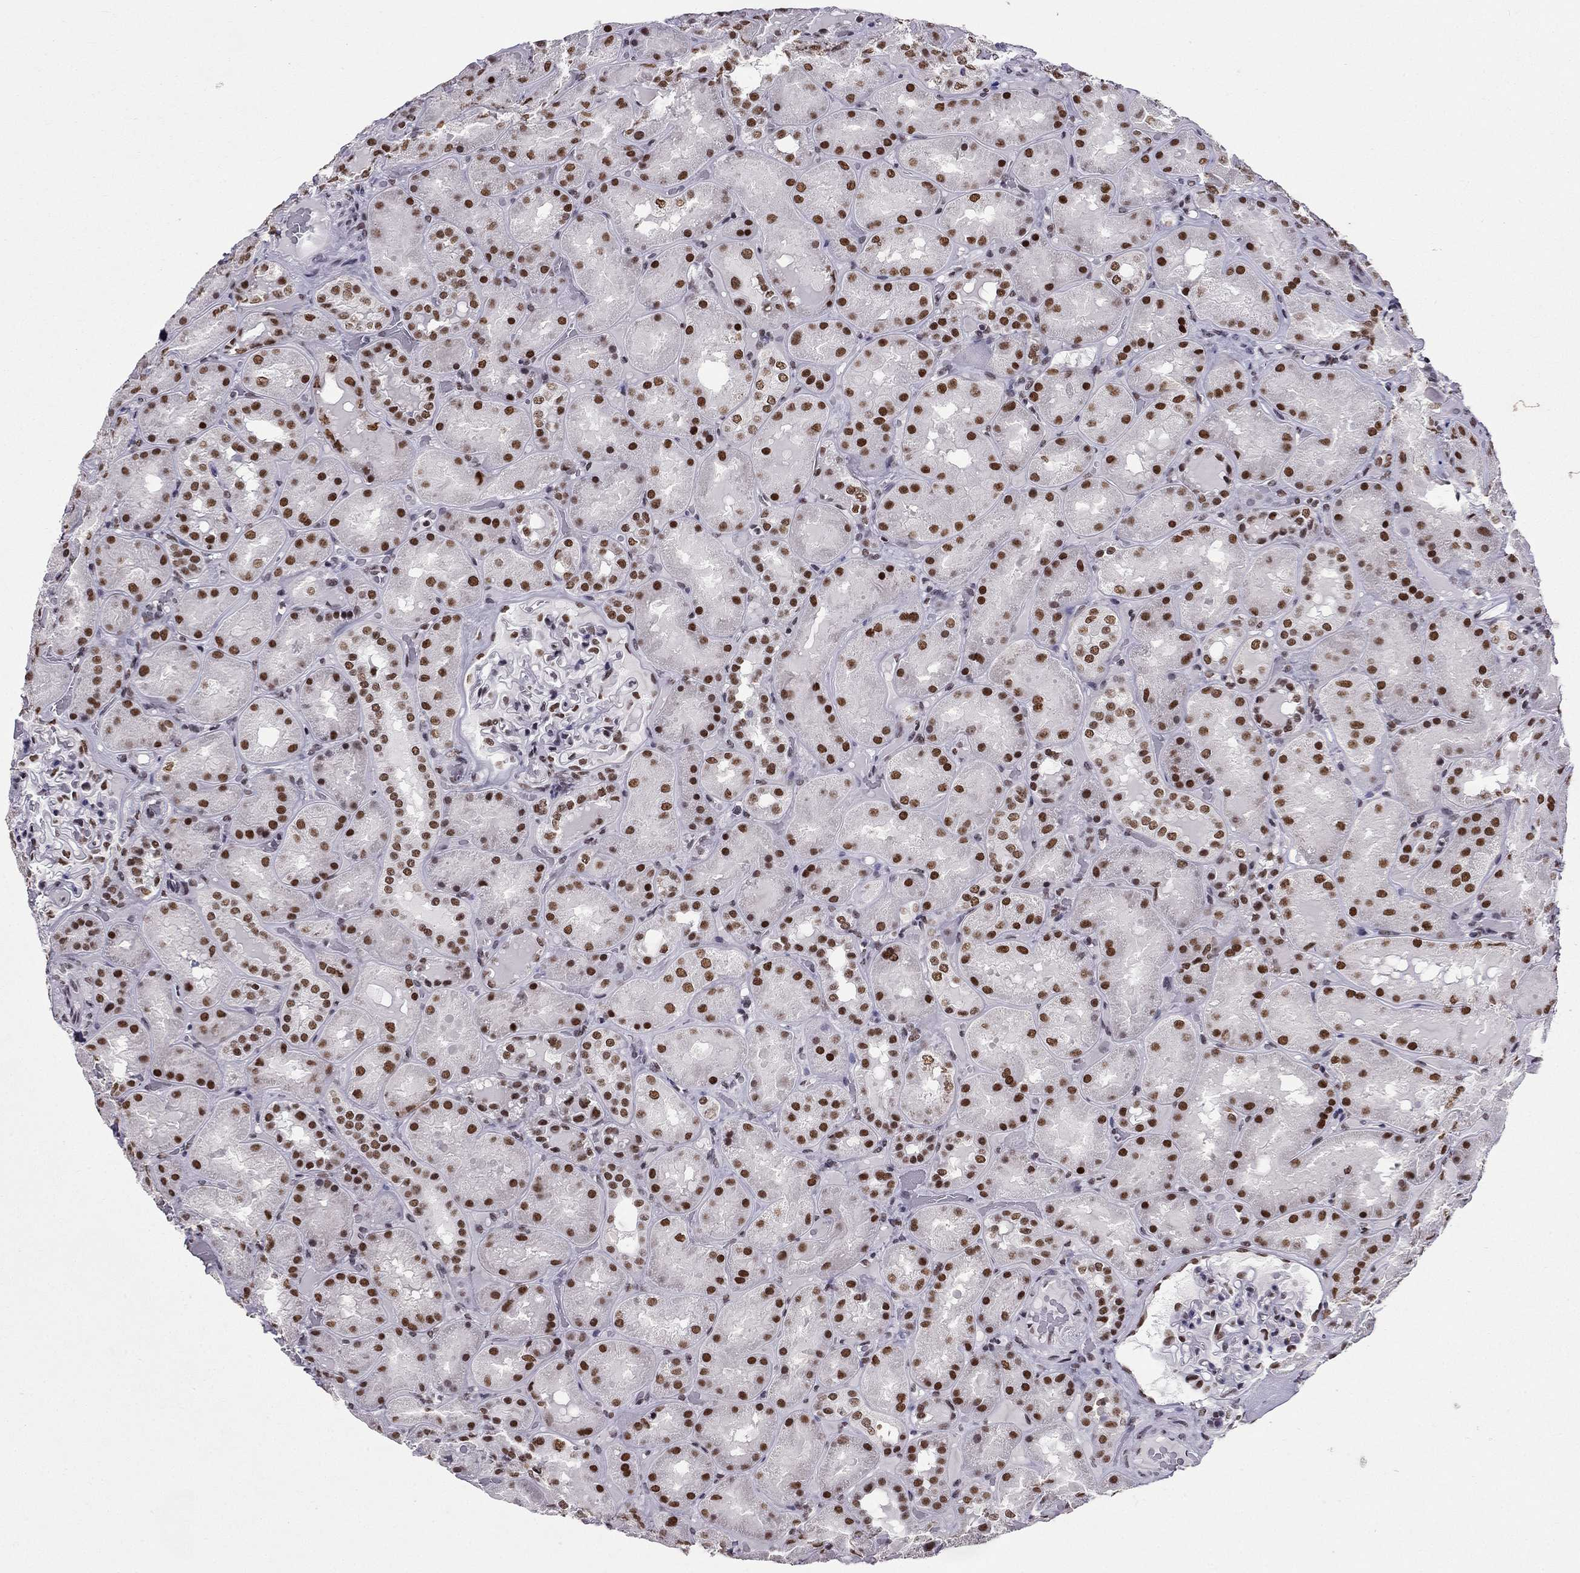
{"staining": {"intensity": "moderate", "quantity": "<25%", "location": "nuclear"}, "tissue": "kidney", "cell_type": "Cells in glomeruli", "image_type": "normal", "snomed": [{"axis": "morphology", "description": "Normal tissue, NOS"}, {"axis": "topography", "description": "Kidney"}], "caption": "Immunohistochemistry photomicrograph of unremarkable kidney stained for a protein (brown), which shows low levels of moderate nuclear positivity in about <25% of cells in glomeruli.", "gene": "ZNF420", "patient": {"sex": "male", "age": 73}}